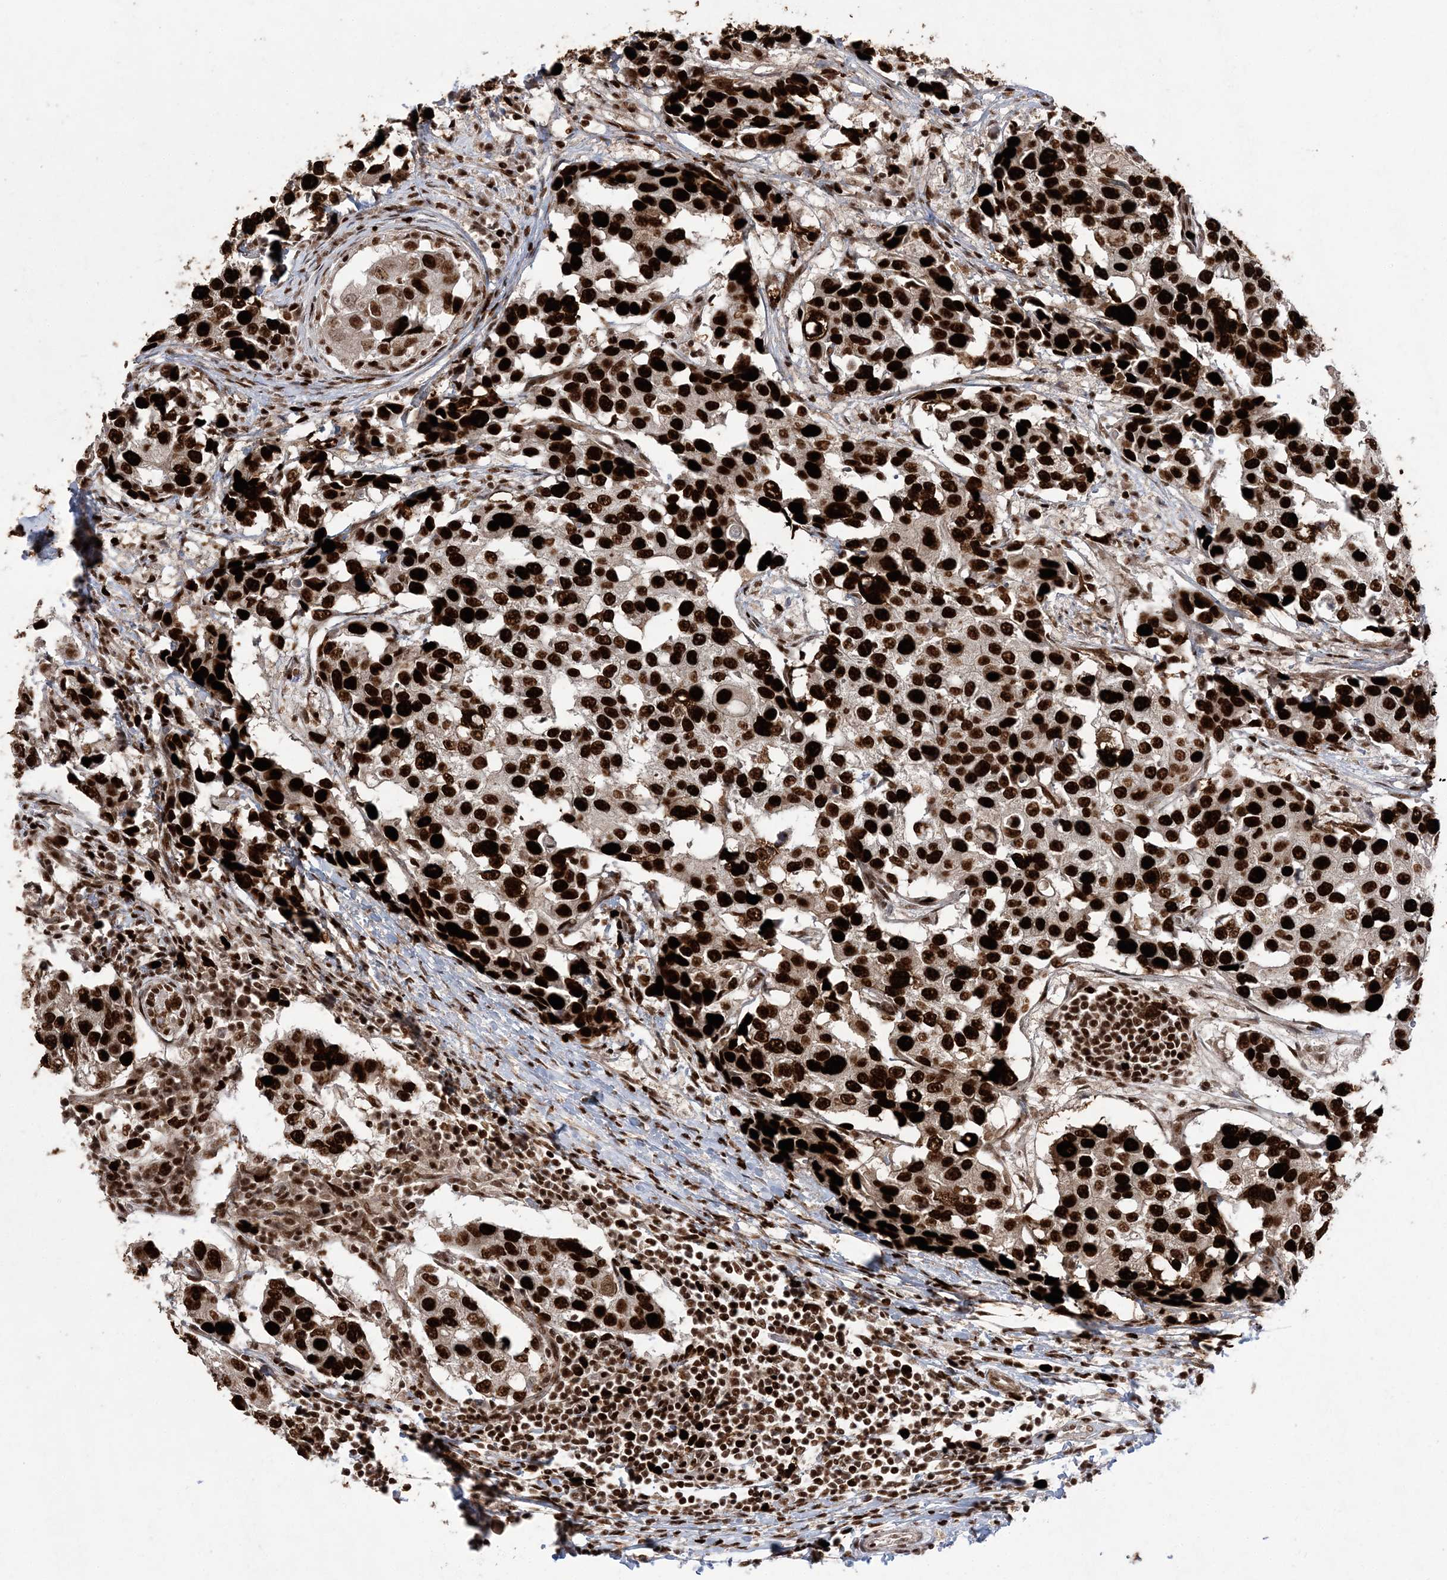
{"staining": {"intensity": "strong", "quantity": ">75%", "location": "nuclear"}, "tissue": "breast cancer", "cell_type": "Tumor cells", "image_type": "cancer", "snomed": [{"axis": "morphology", "description": "Duct carcinoma"}, {"axis": "topography", "description": "Breast"}], "caption": "Brown immunohistochemical staining in human intraductal carcinoma (breast) displays strong nuclear expression in approximately >75% of tumor cells.", "gene": "LIG1", "patient": {"sex": "female", "age": 27}}